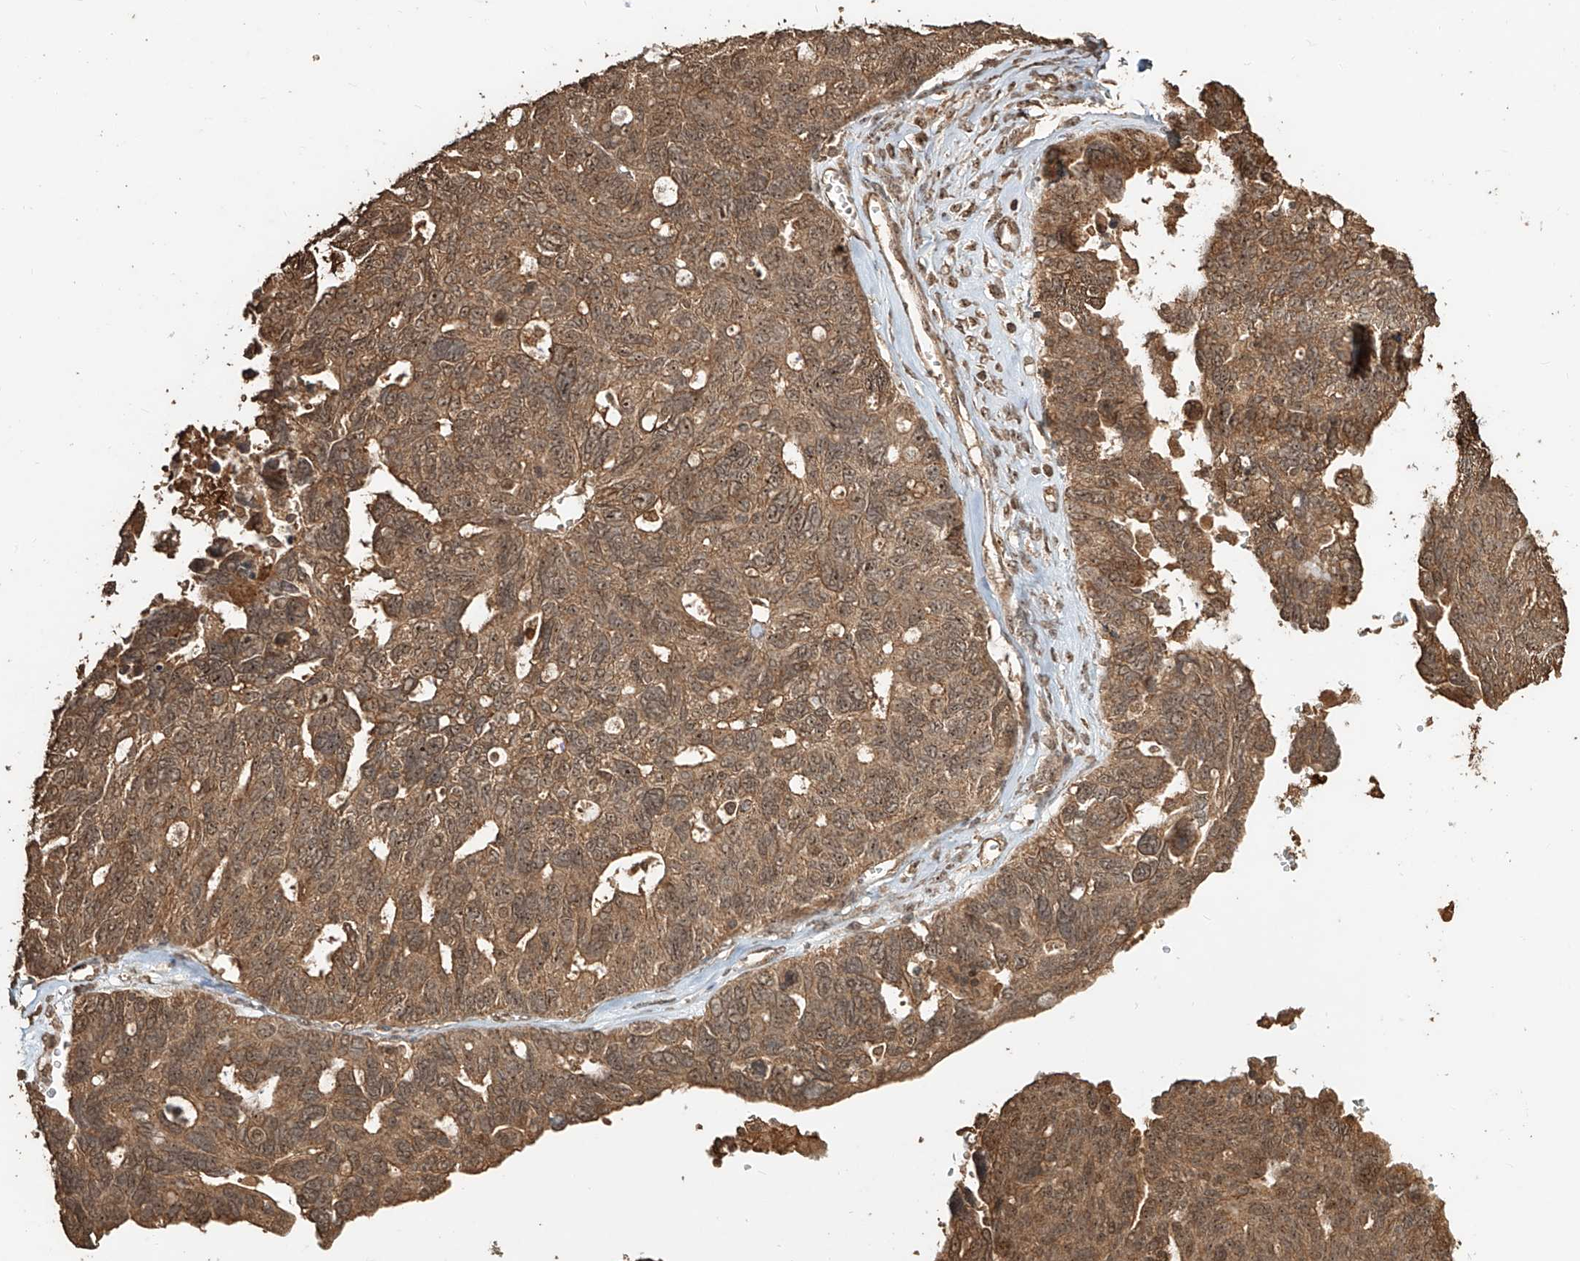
{"staining": {"intensity": "moderate", "quantity": ">75%", "location": "cytoplasmic/membranous,nuclear"}, "tissue": "ovarian cancer", "cell_type": "Tumor cells", "image_type": "cancer", "snomed": [{"axis": "morphology", "description": "Cystadenocarcinoma, serous, NOS"}, {"axis": "topography", "description": "Ovary"}], "caption": "Protein analysis of serous cystadenocarcinoma (ovarian) tissue reveals moderate cytoplasmic/membranous and nuclear positivity in approximately >75% of tumor cells.", "gene": "ZNF660", "patient": {"sex": "female", "age": 79}}